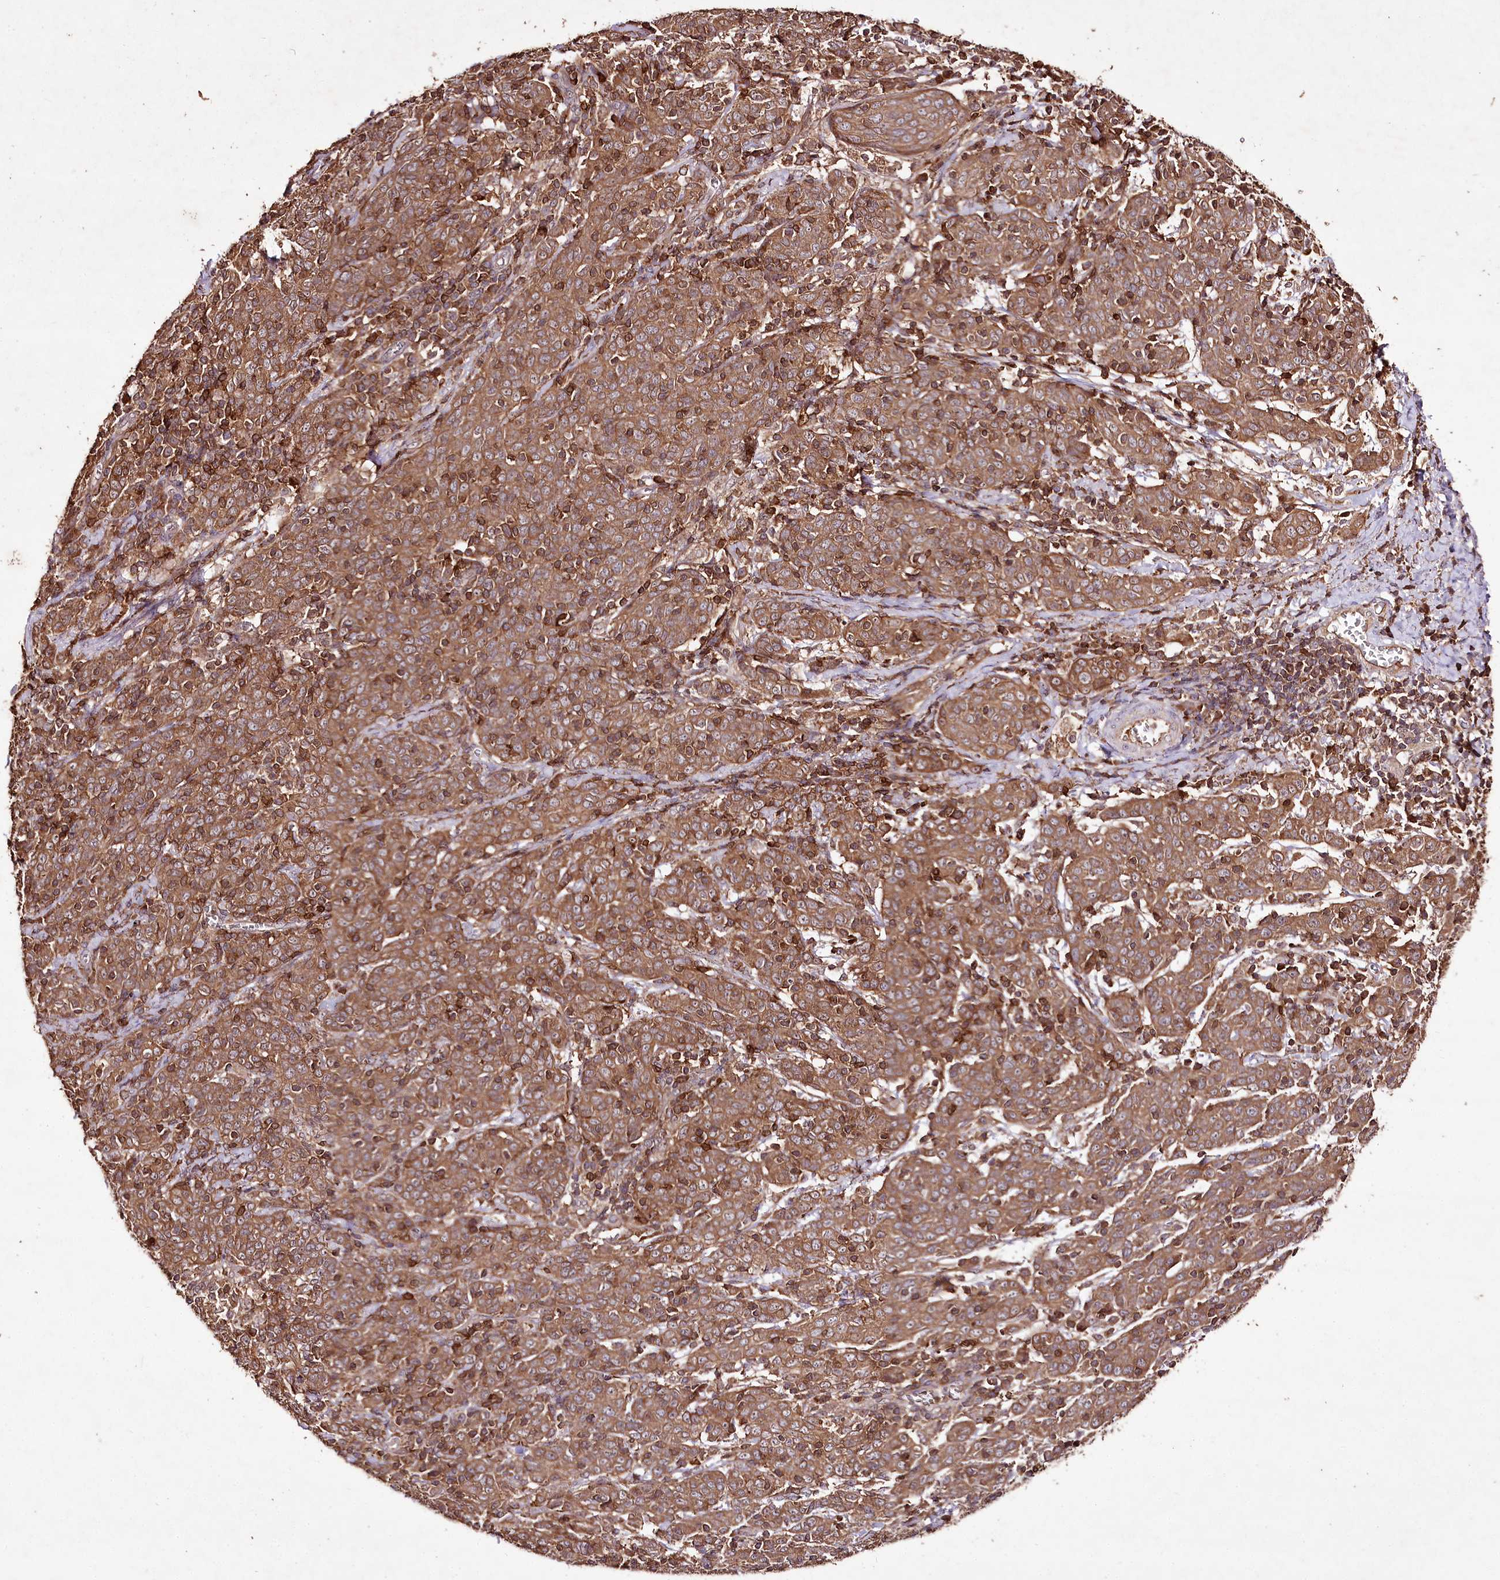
{"staining": {"intensity": "moderate", "quantity": ">75%", "location": "cytoplasmic/membranous"}, "tissue": "cervical cancer", "cell_type": "Tumor cells", "image_type": "cancer", "snomed": [{"axis": "morphology", "description": "Squamous cell carcinoma, NOS"}, {"axis": "topography", "description": "Cervix"}], "caption": "Tumor cells demonstrate medium levels of moderate cytoplasmic/membranous expression in about >75% of cells in human cervical squamous cell carcinoma.", "gene": "FAM53B", "patient": {"sex": "female", "age": 67}}